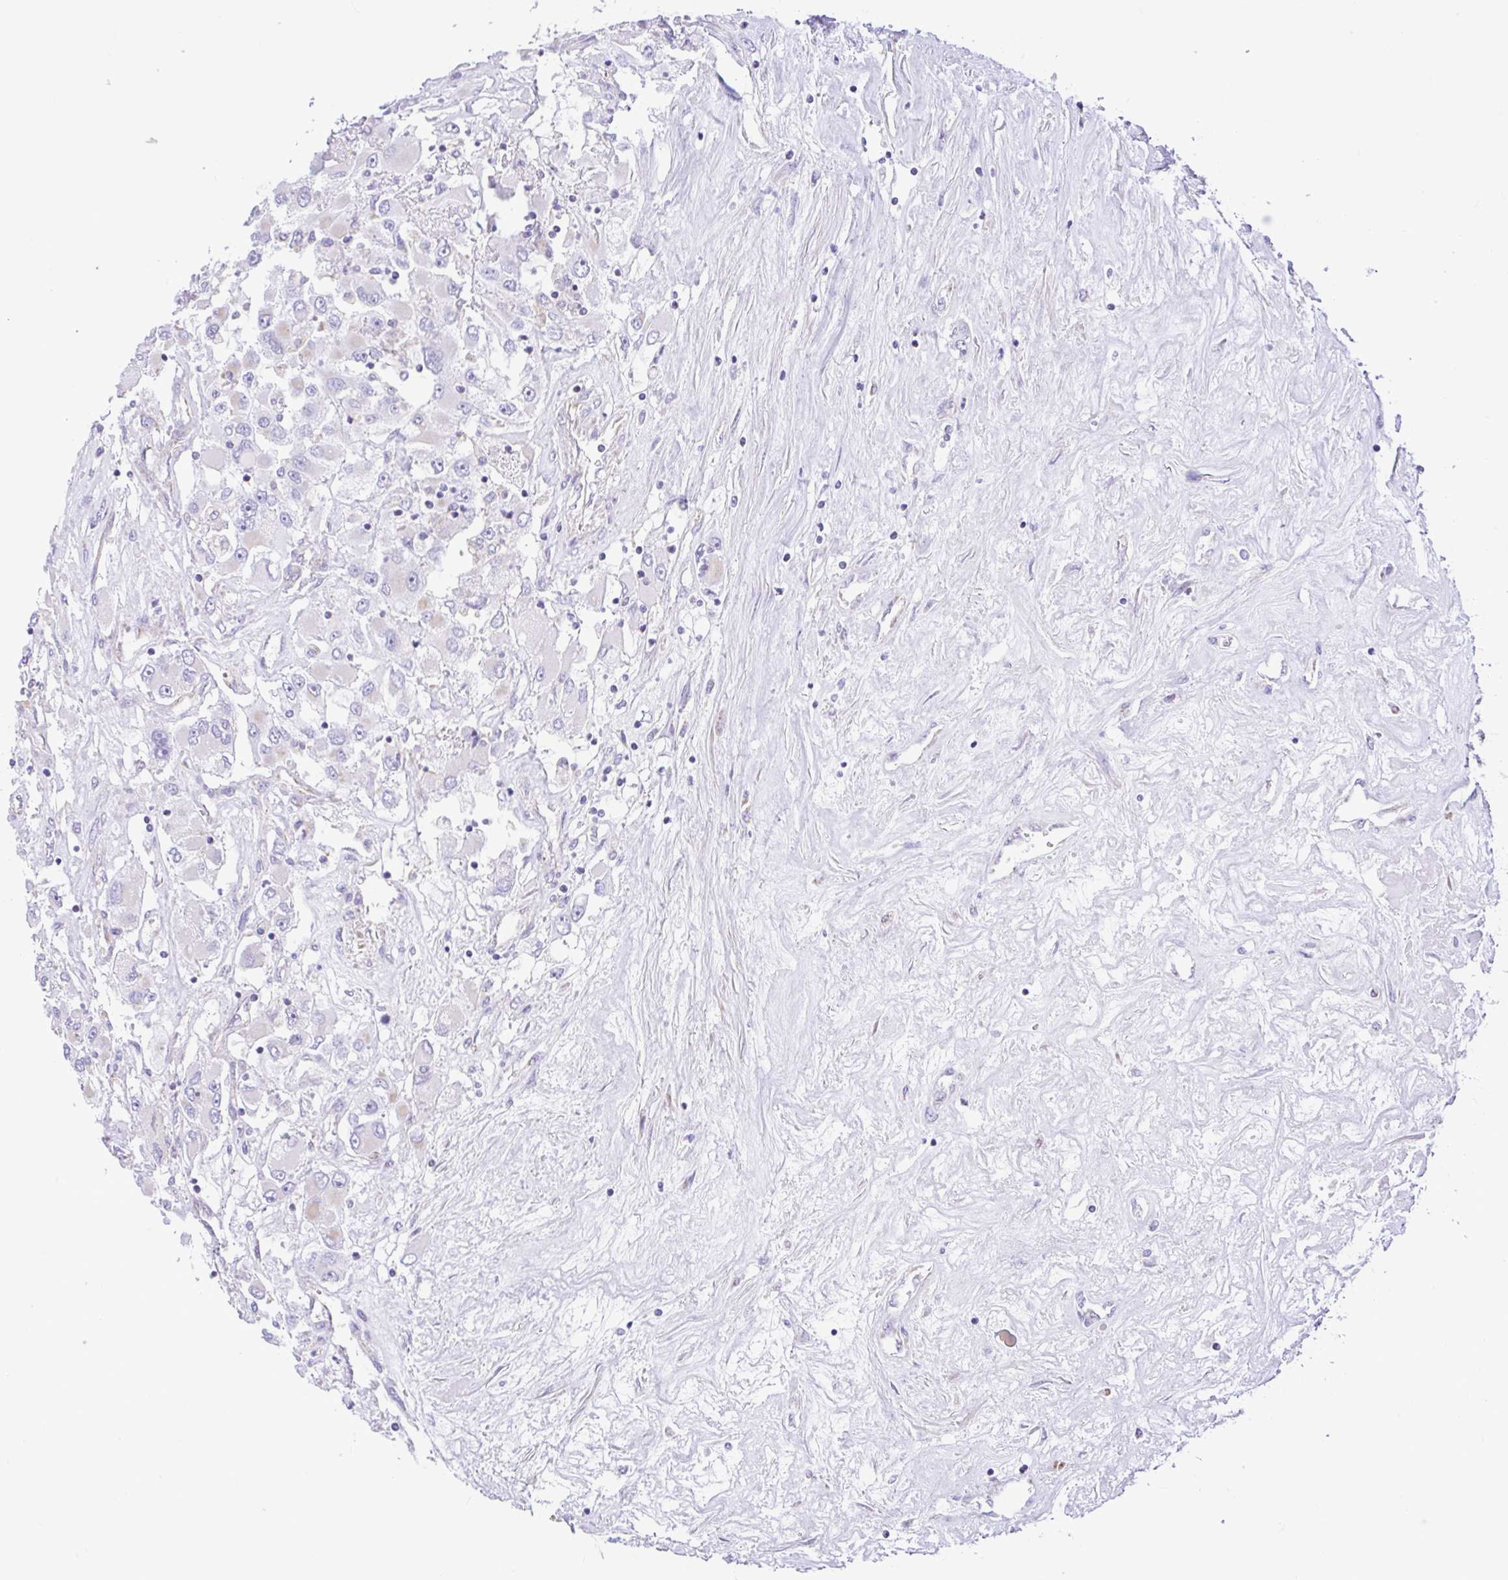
{"staining": {"intensity": "negative", "quantity": "none", "location": "none"}, "tissue": "renal cancer", "cell_type": "Tumor cells", "image_type": "cancer", "snomed": [{"axis": "morphology", "description": "Adenocarcinoma, NOS"}, {"axis": "topography", "description": "Kidney"}], "caption": "High power microscopy image of an IHC micrograph of renal cancer, revealing no significant positivity in tumor cells.", "gene": "NDUFS2", "patient": {"sex": "female", "age": 52}}